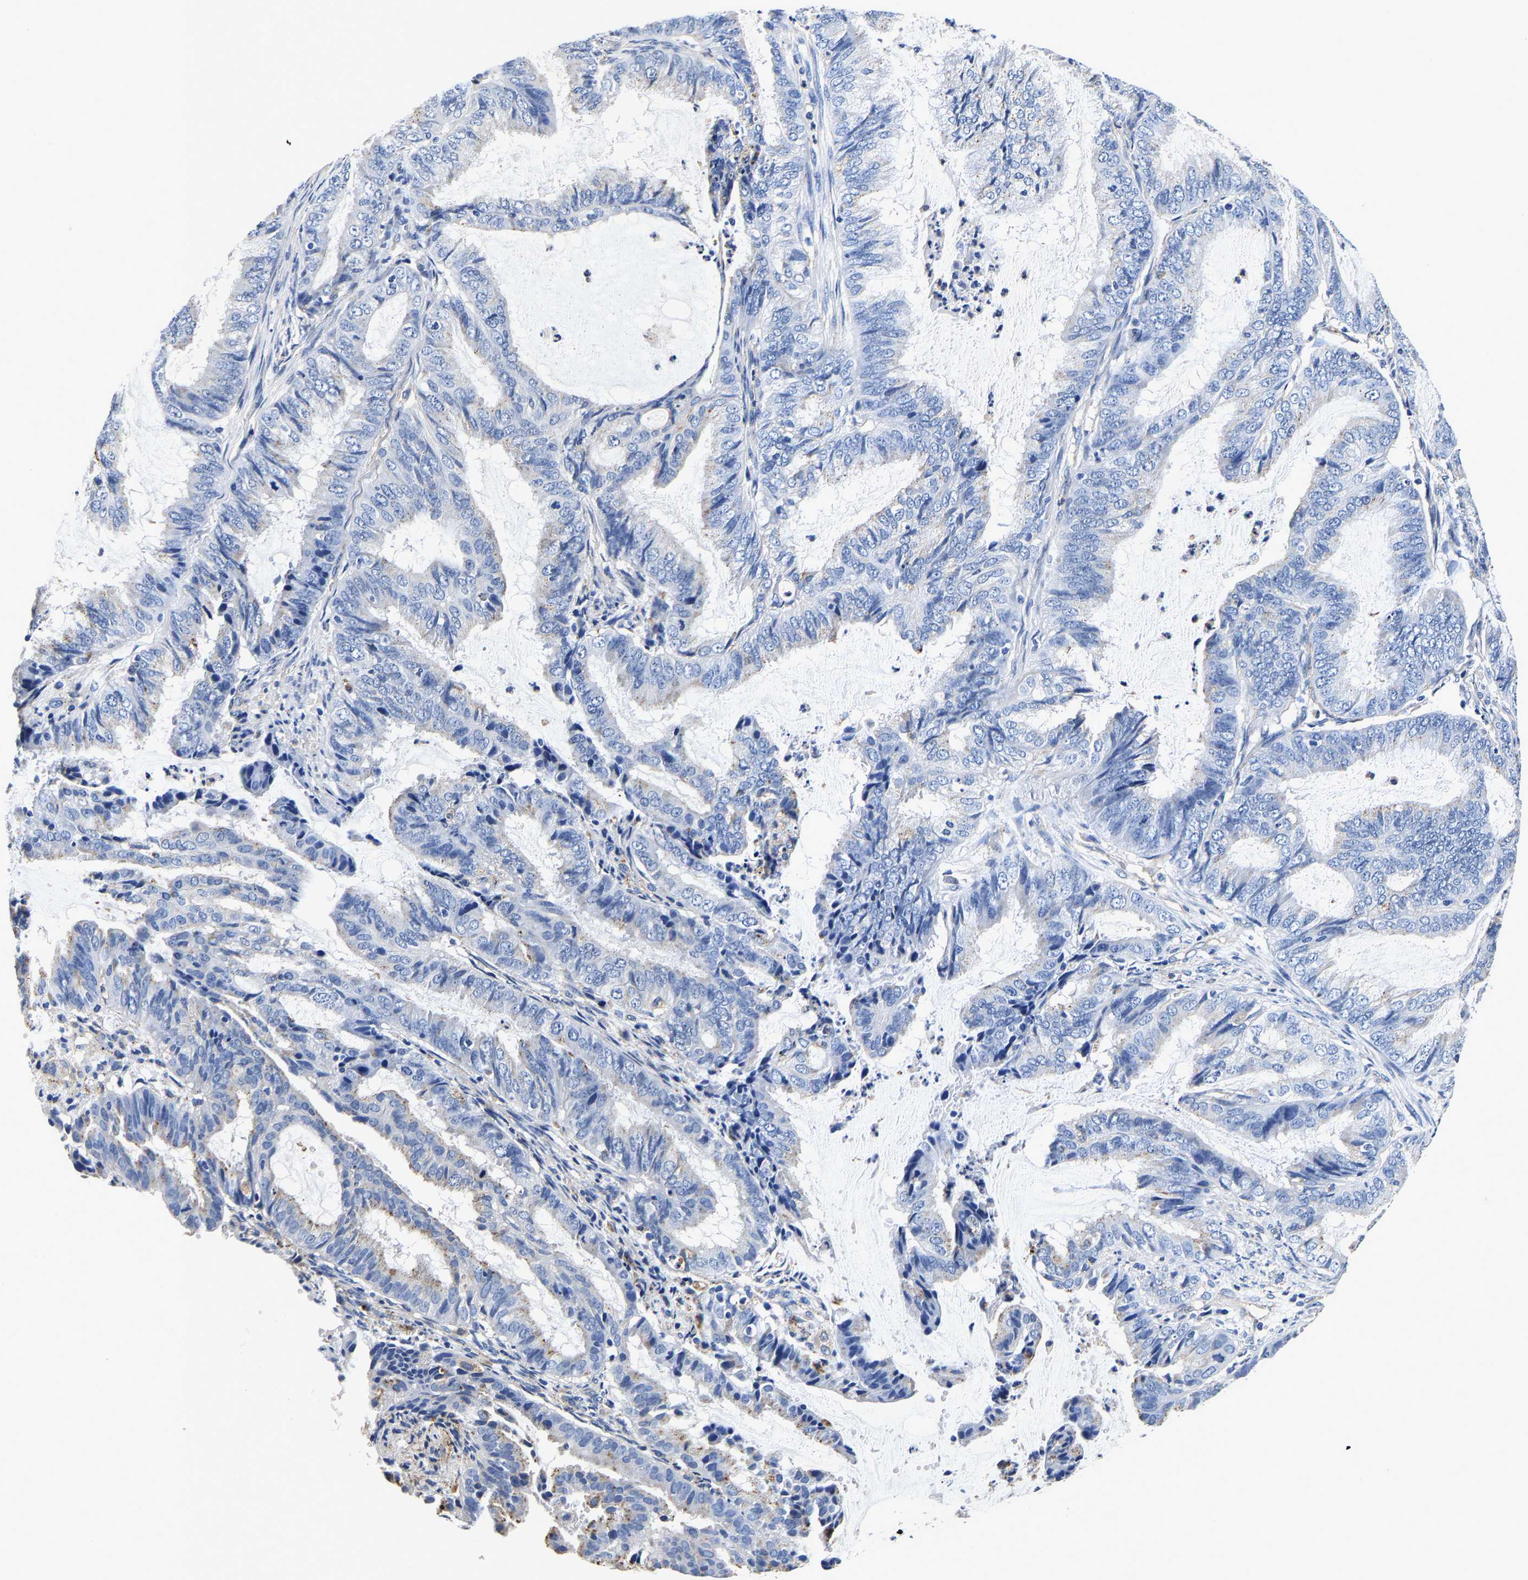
{"staining": {"intensity": "negative", "quantity": "none", "location": "none"}, "tissue": "endometrial cancer", "cell_type": "Tumor cells", "image_type": "cancer", "snomed": [{"axis": "morphology", "description": "Adenocarcinoma, NOS"}, {"axis": "topography", "description": "Endometrium"}], "caption": "Image shows no significant protein expression in tumor cells of endometrial adenocarcinoma.", "gene": "GRN", "patient": {"sex": "female", "age": 51}}